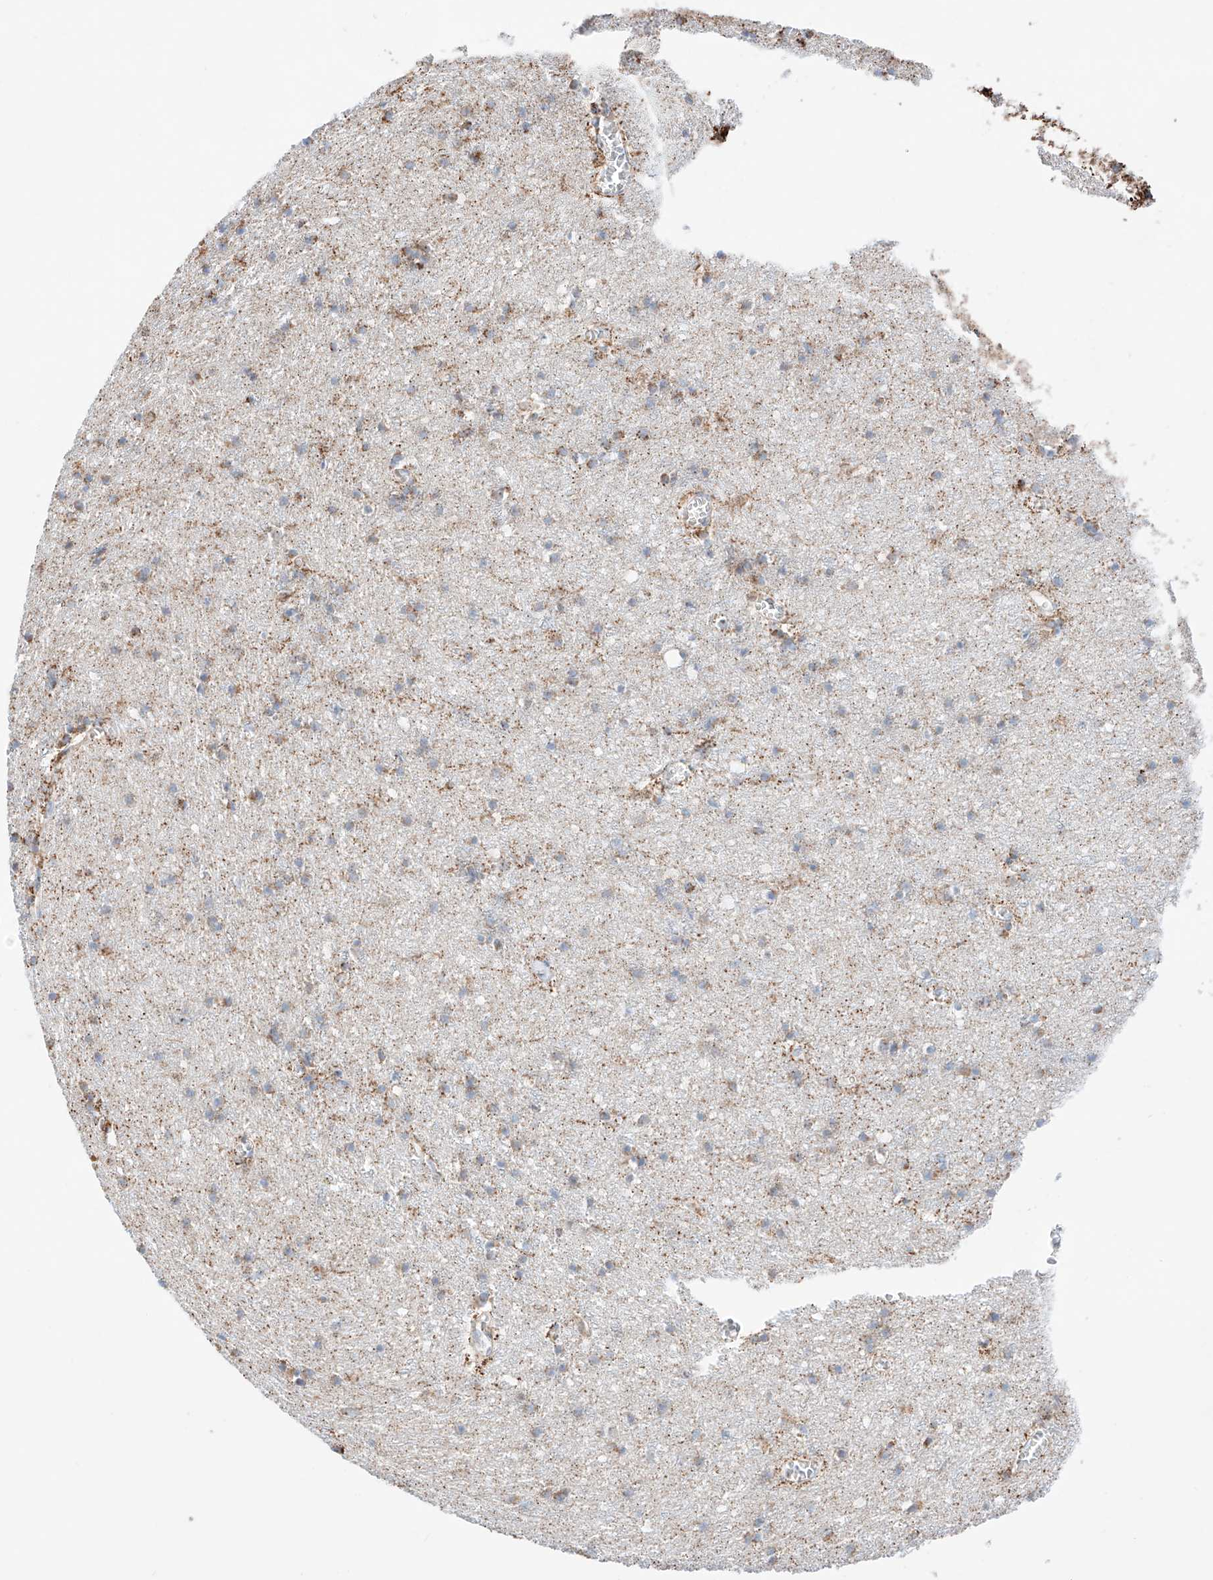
{"staining": {"intensity": "moderate", "quantity": "<25%", "location": "cytoplasmic/membranous"}, "tissue": "cerebral cortex", "cell_type": "Endothelial cells", "image_type": "normal", "snomed": [{"axis": "morphology", "description": "Normal tissue, NOS"}, {"axis": "topography", "description": "Cerebral cortex"}], "caption": "DAB immunohistochemical staining of normal cerebral cortex demonstrates moderate cytoplasmic/membranous protein expression in approximately <25% of endothelial cells. The protein of interest is stained brown, and the nuclei are stained in blue (DAB IHC with brightfield microscopy, high magnification).", "gene": "KTI12", "patient": {"sex": "female", "age": 64}}